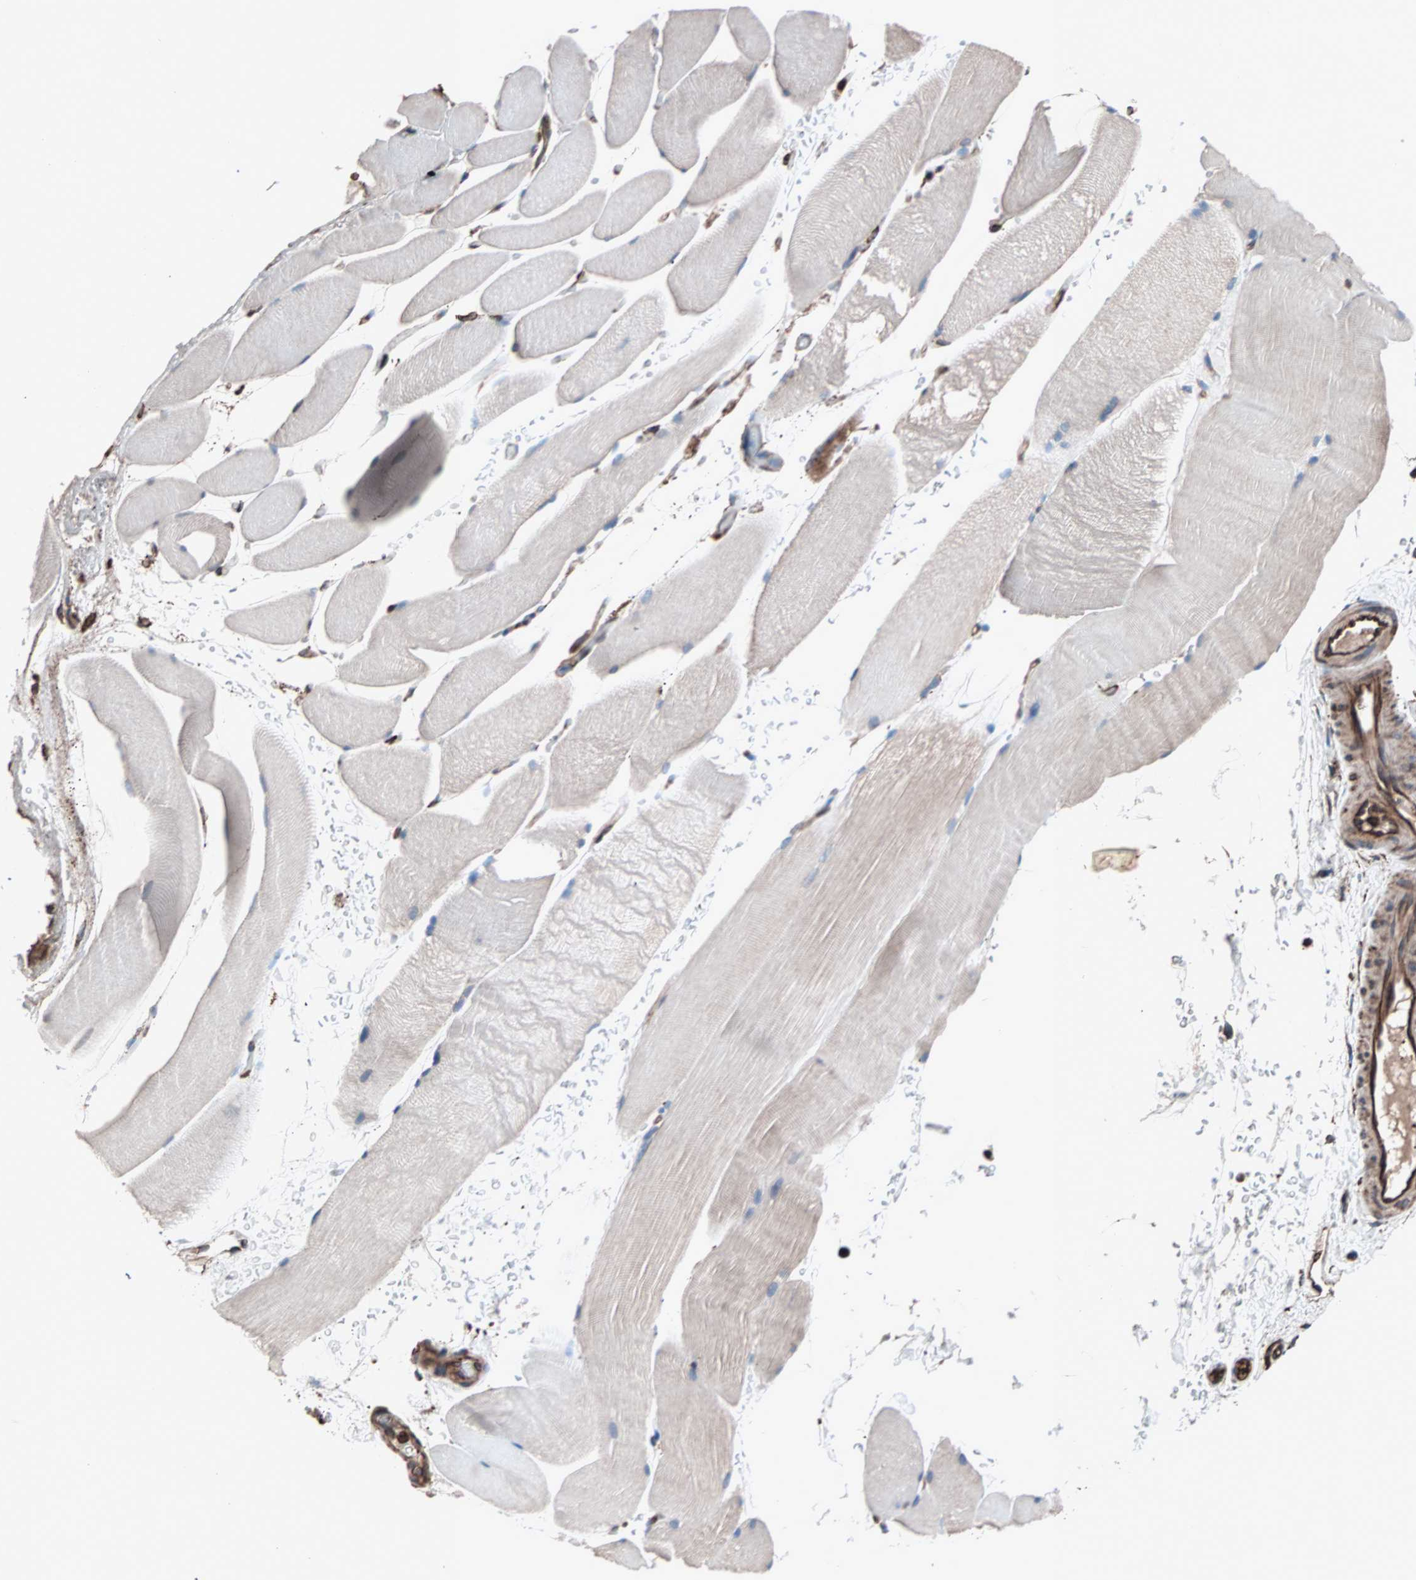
{"staining": {"intensity": "weak", "quantity": "<25%", "location": "cytoplasmic/membranous"}, "tissue": "skeletal muscle", "cell_type": "Myocytes", "image_type": "normal", "snomed": [{"axis": "morphology", "description": "Normal tissue, NOS"}, {"axis": "topography", "description": "Skeletal muscle"}], "caption": "A photomicrograph of skeletal muscle stained for a protein shows no brown staining in myocytes.", "gene": "HSP90B1", "patient": {"sex": "female", "age": 37}}